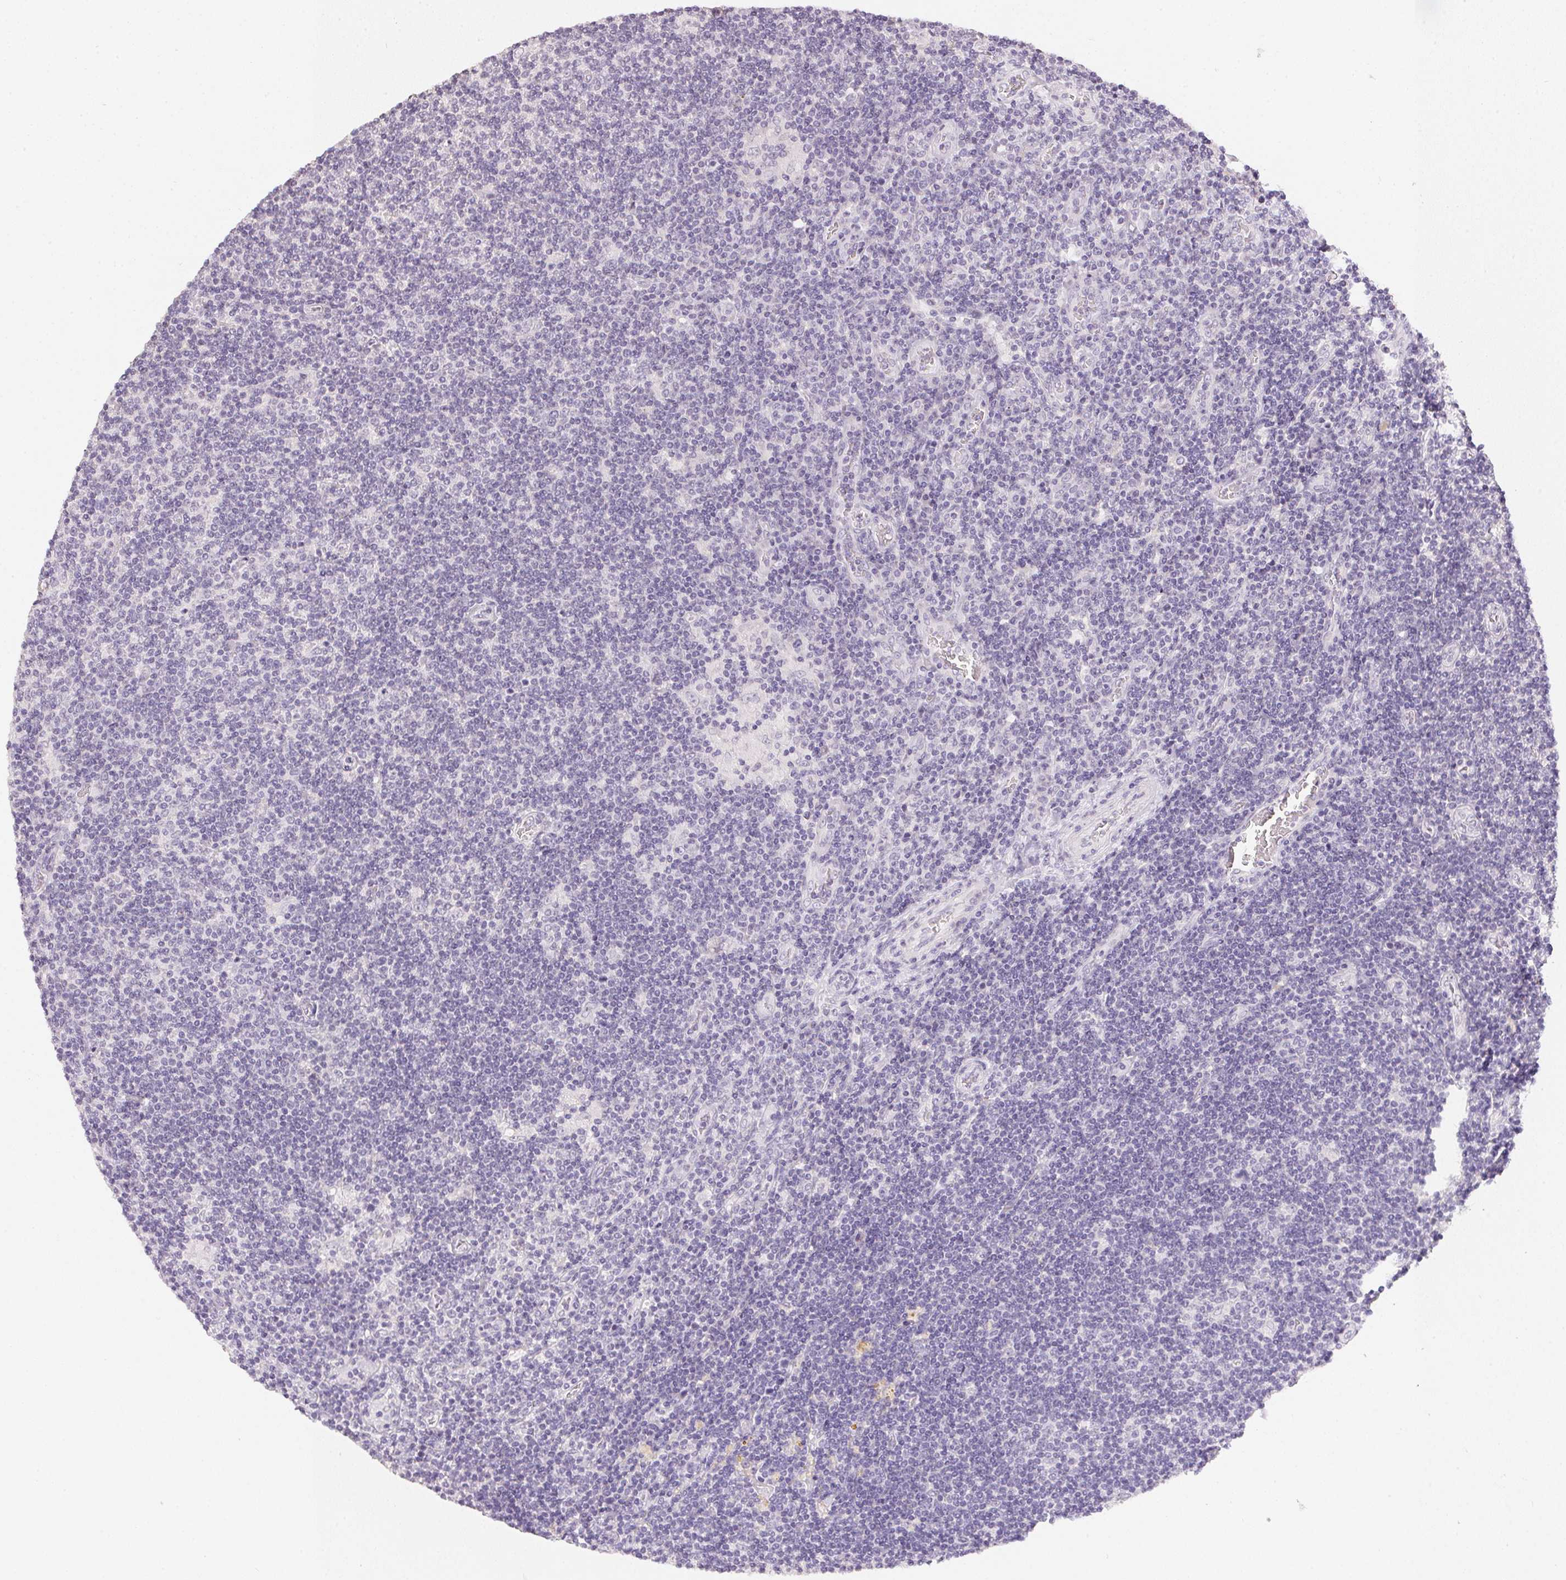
{"staining": {"intensity": "negative", "quantity": "none", "location": "none"}, "tissue": "lymphoma", "cell_type": "Tumor cells", "image_type": "cancer", "snomed": [{"axis": "morphology", "description": "Hodgkin's disease, NOS"}, {"axis": "topography", "description": "Lymph node"}], "caption": "High power microscopy micrograph of an IHC micrograph of Hodgkin's disease, revealing no significant positivity in tumor cells. (Stains: DAB (3,3'-diaminobenzidine) IHC with hematoxylin counter stain, Microscopy: brightfield microscopy at high magnification).", "gene": "PPY", "patient": {"sex": "male", "age": 40}}